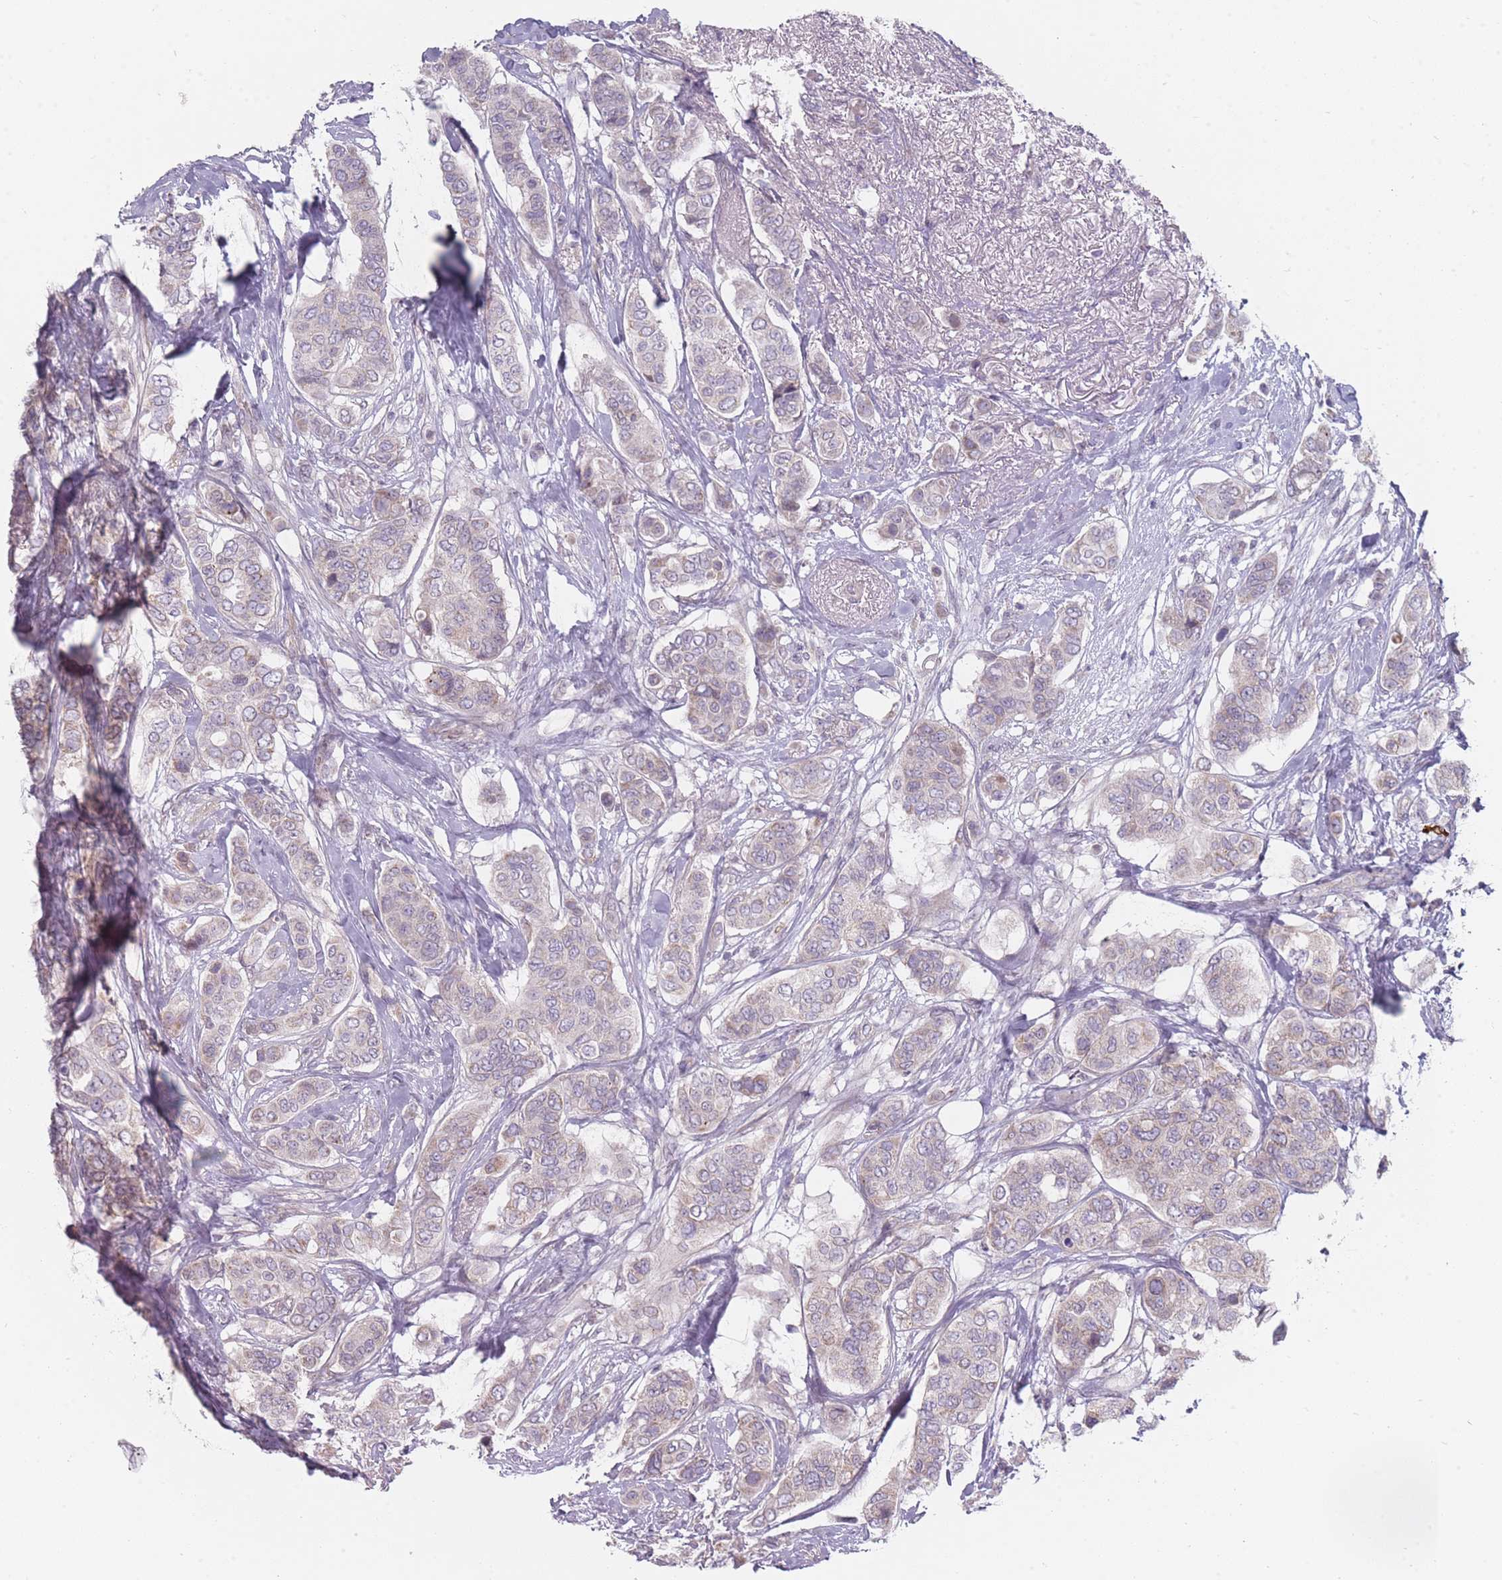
{"staining": {"intensity": "weak", "quantity": "25%-75%", "location": "cytoplasmic/membranous"}, "tissue": "breast cancer", "cell_type": "Tumor cells", "image_type": "cancer", "snomed": [{"axis": "morphology", "description": "Lobular carcinoma"}, {"axis": "topography", "description": "Breast"}], "caption": "IHC of human breast lobular carcinoma displays low levels of weak cytoplasmic/membranous positivity in about 25%-75% of tumor cells.", "gene": "PCDH12", "patient": {"sex": "female", "age": 51}}